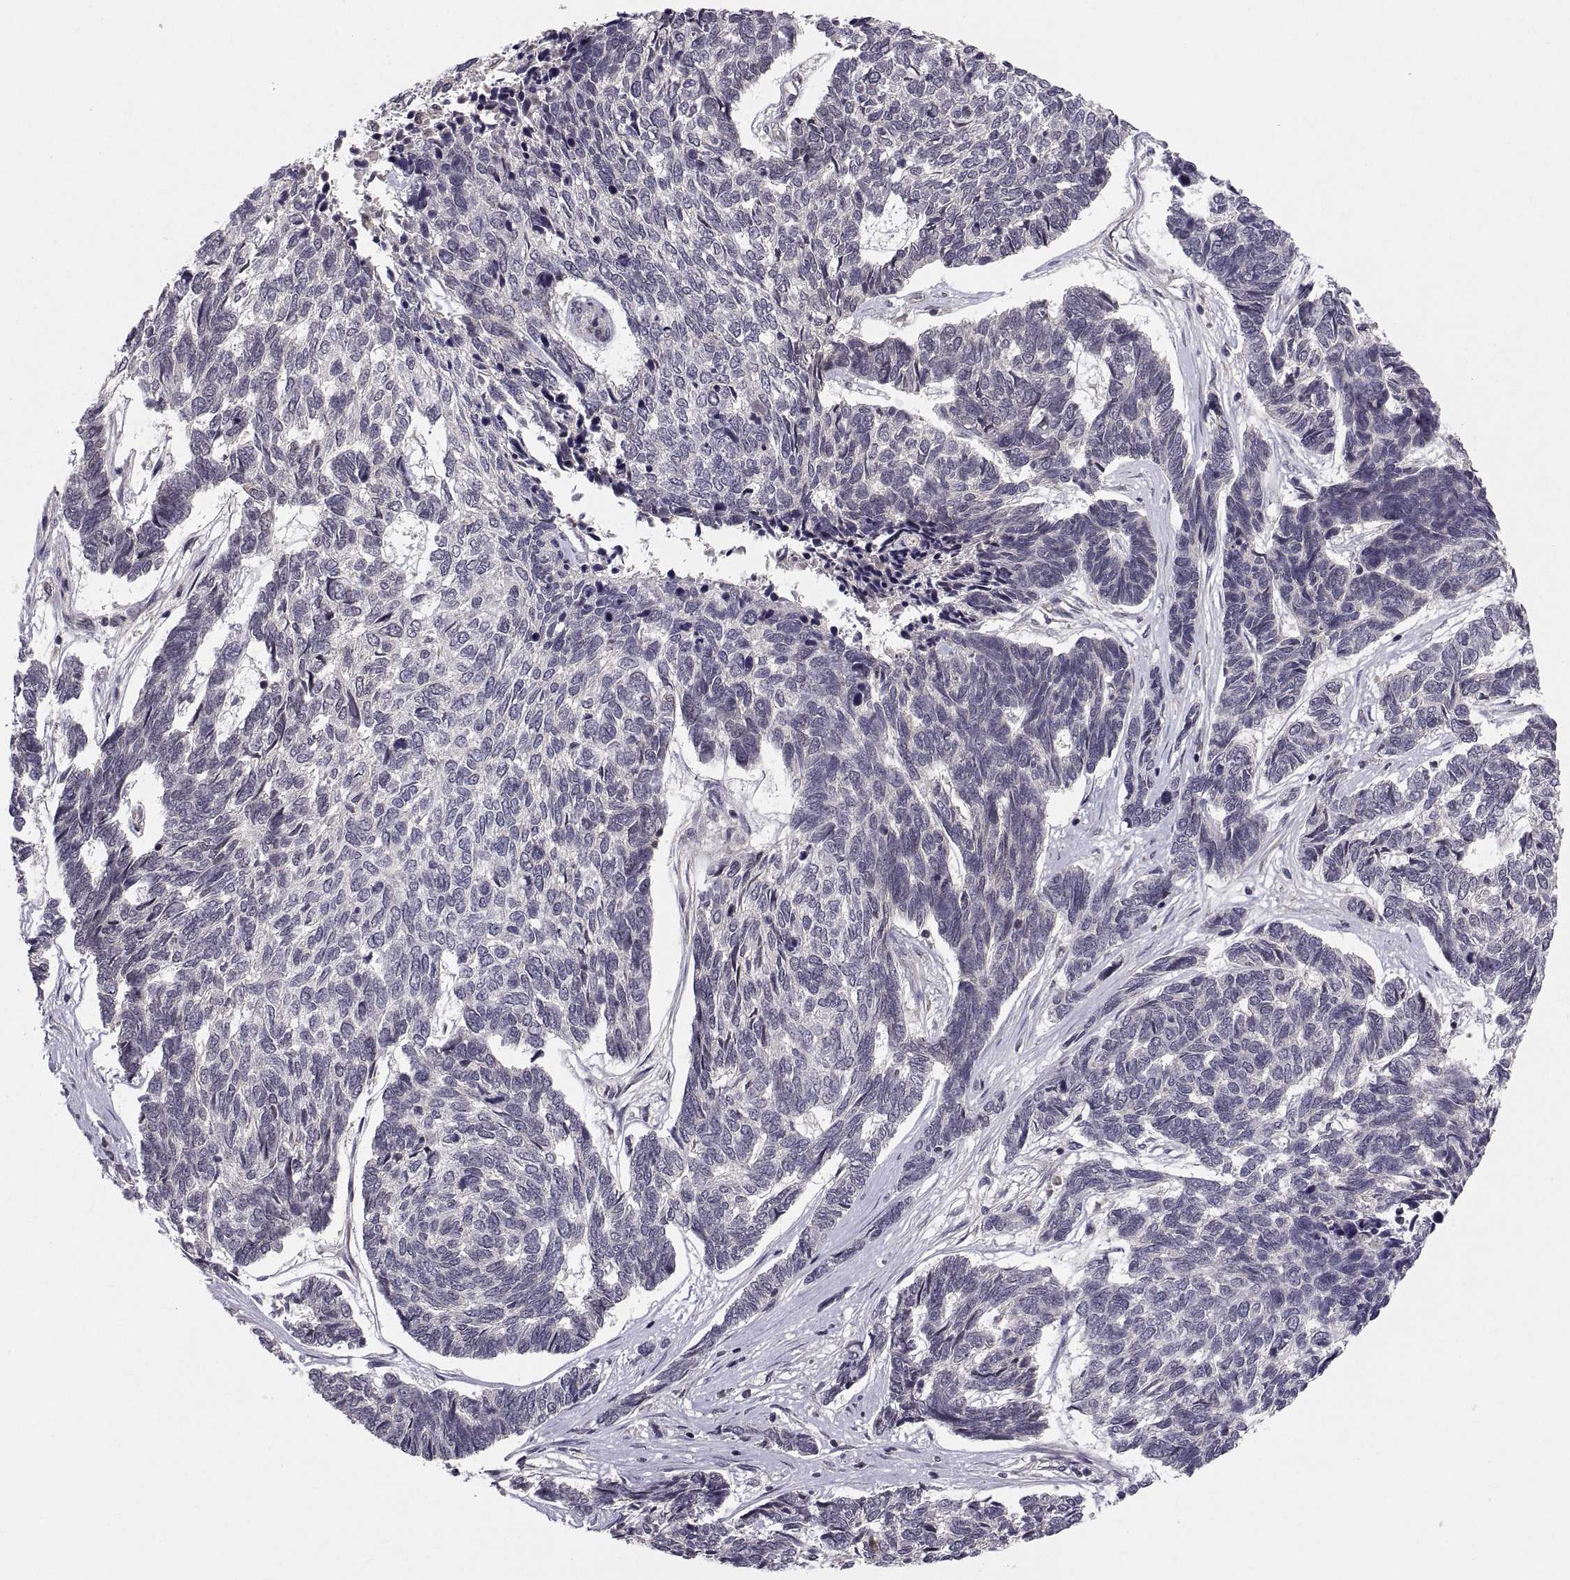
{"staining": {"intensity": "weak", "quantity": "<25%", "location": "cytoplasmic/membranous"}, "tissue": "skin cancer", "cell_type": "Tumor cells", "image_type": "cancer", "snomed": [{"axis": "morphology", "description": "Basal cell carcinoma"}, {"axis": "topography", "description": "Skin"}], "caption": "Immunohistochemical staining of basal cell carcinoma (skin) demonstrates no significant positivity in tumor cells.", "gene": "ABL2", "patient": {"sex": "female", "age": 65}}